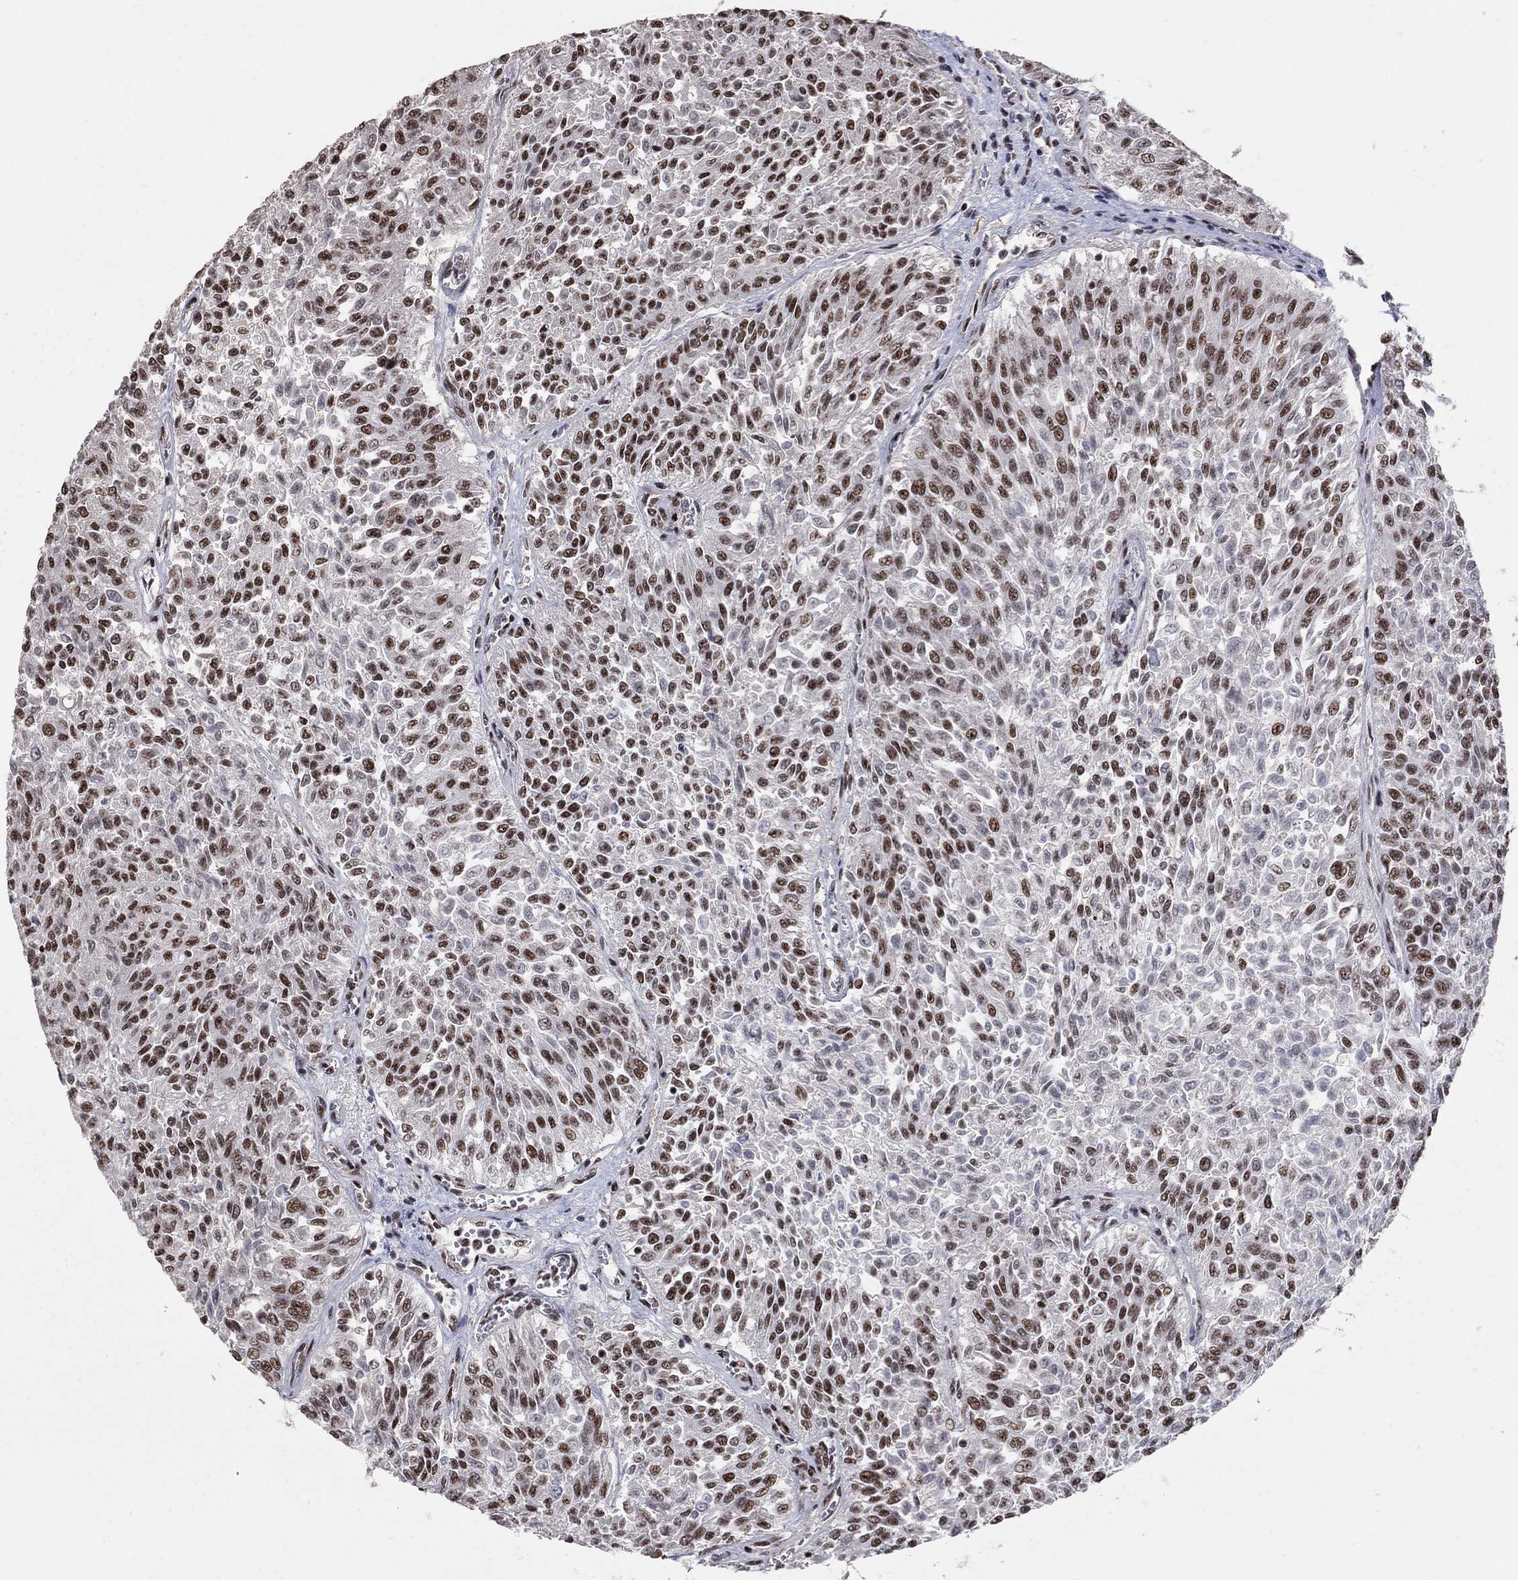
{"staining": {"intensity": "moderate", "quantity": ">75%", "location": "nuclear"}, "tissue": "urothelial cancer", "cell_type": "Tumor cells", "image_type": "cancer", "snomed": [{"axis": "morphology", "description": "Urothelial carcinoma, Low grade"}, {"axis": "topography", "description": "Urinary bladder"}], "caption": "Human urothelial carcinoma (low-grade) stained with a protein marker shows moderate staining in tumor cells.", "gene": "PNISR", "patient": {"sex": "male", "age": 78}}